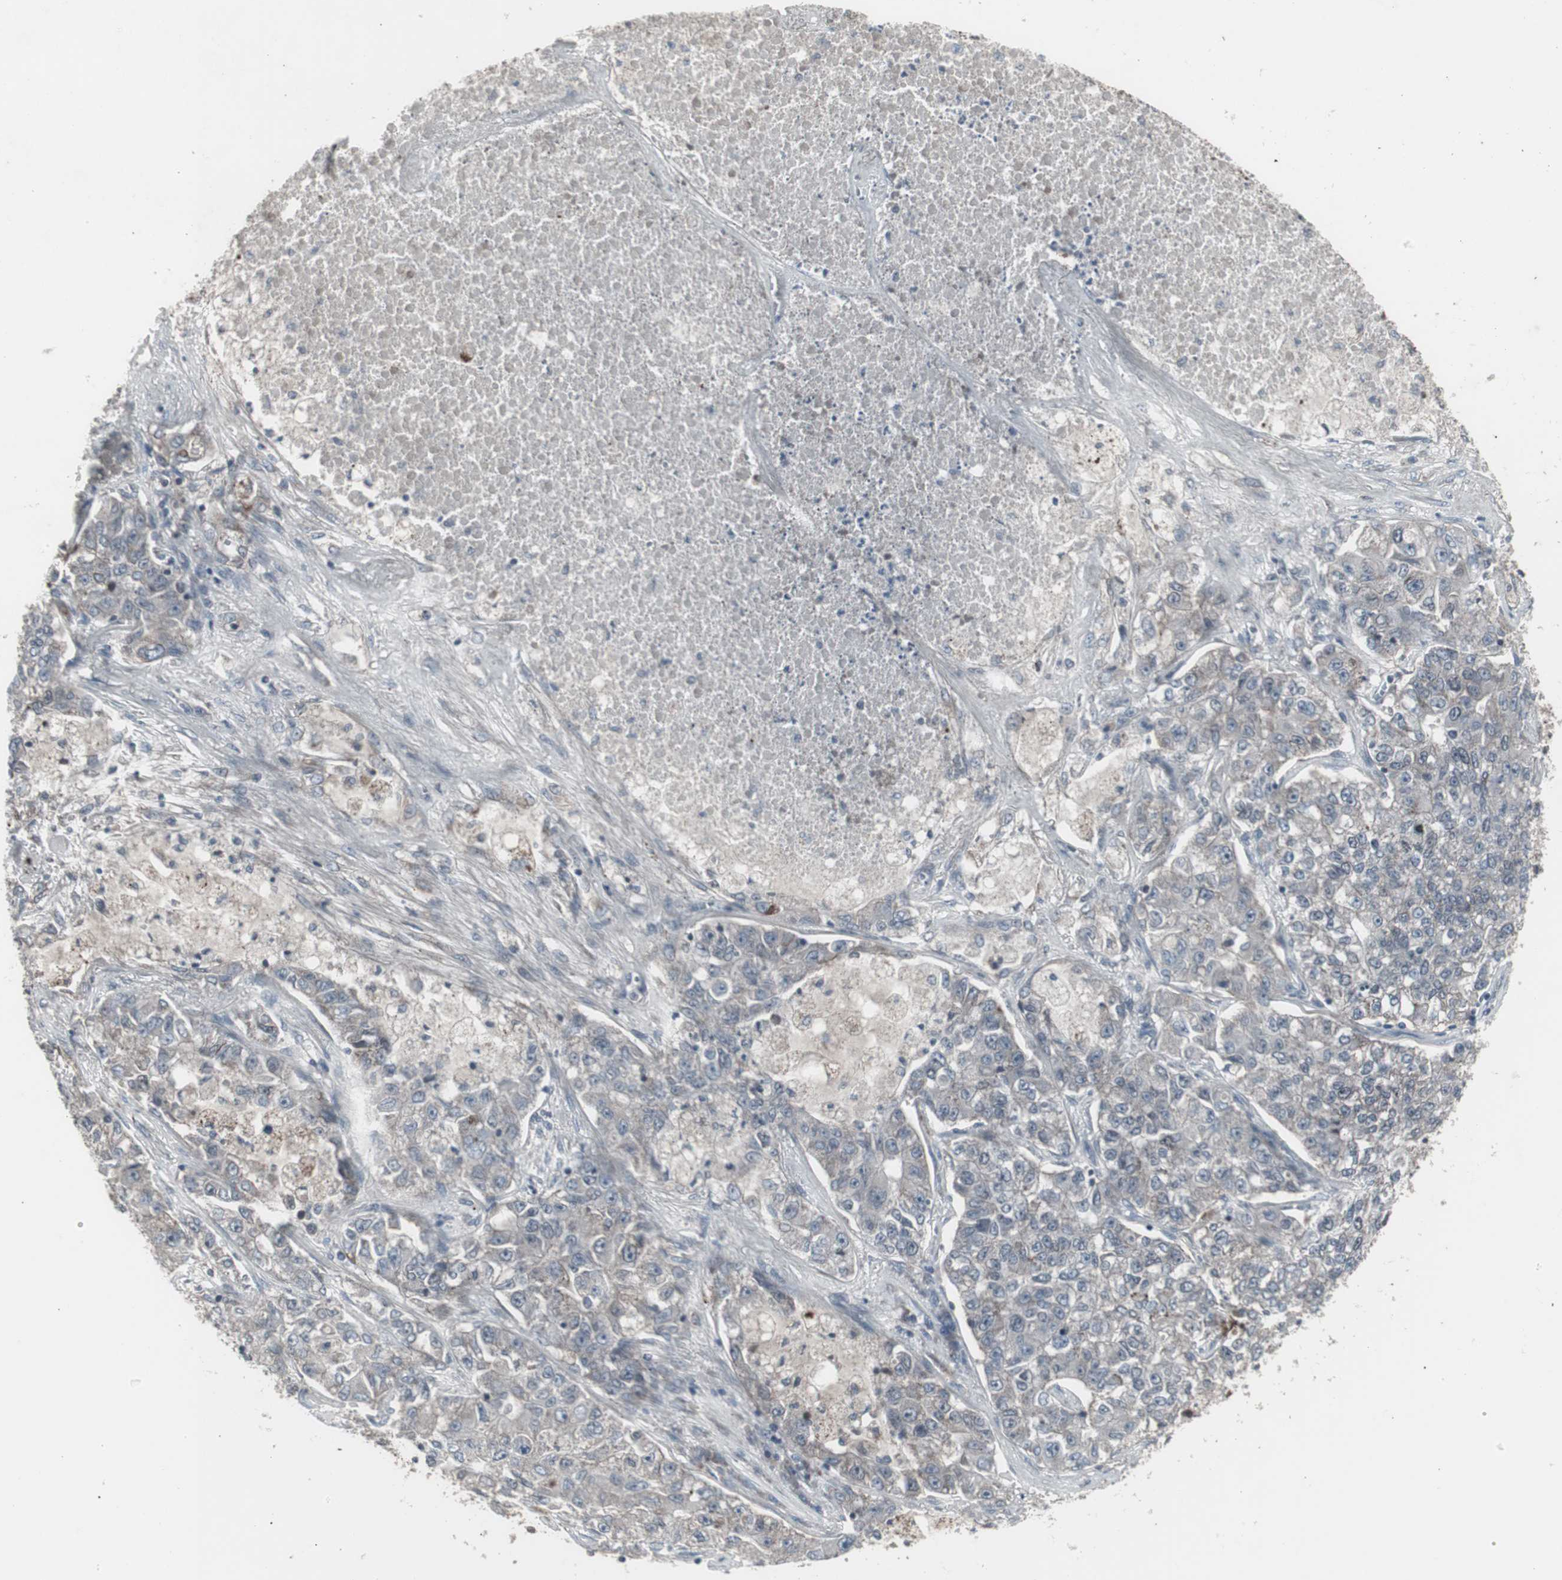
{"staining": {"intensity": "negative", "quantity": "none", "location": "none"}, "tissue": "lung cancer", "cell_type": "Tumor cells", "image_type": "cancer", "snomed": [{"axis": "morphology", "description": "Adenocarcinoma, NOS"}, {"axis": "topography", "description": "Lung"}], "caption": "A histopathology image of human lung cancer (adenocarcinoma) is negative for staining in tumor cells.", "gene": "SSTR2", "patient": {"sex": "male", "age": 49}}